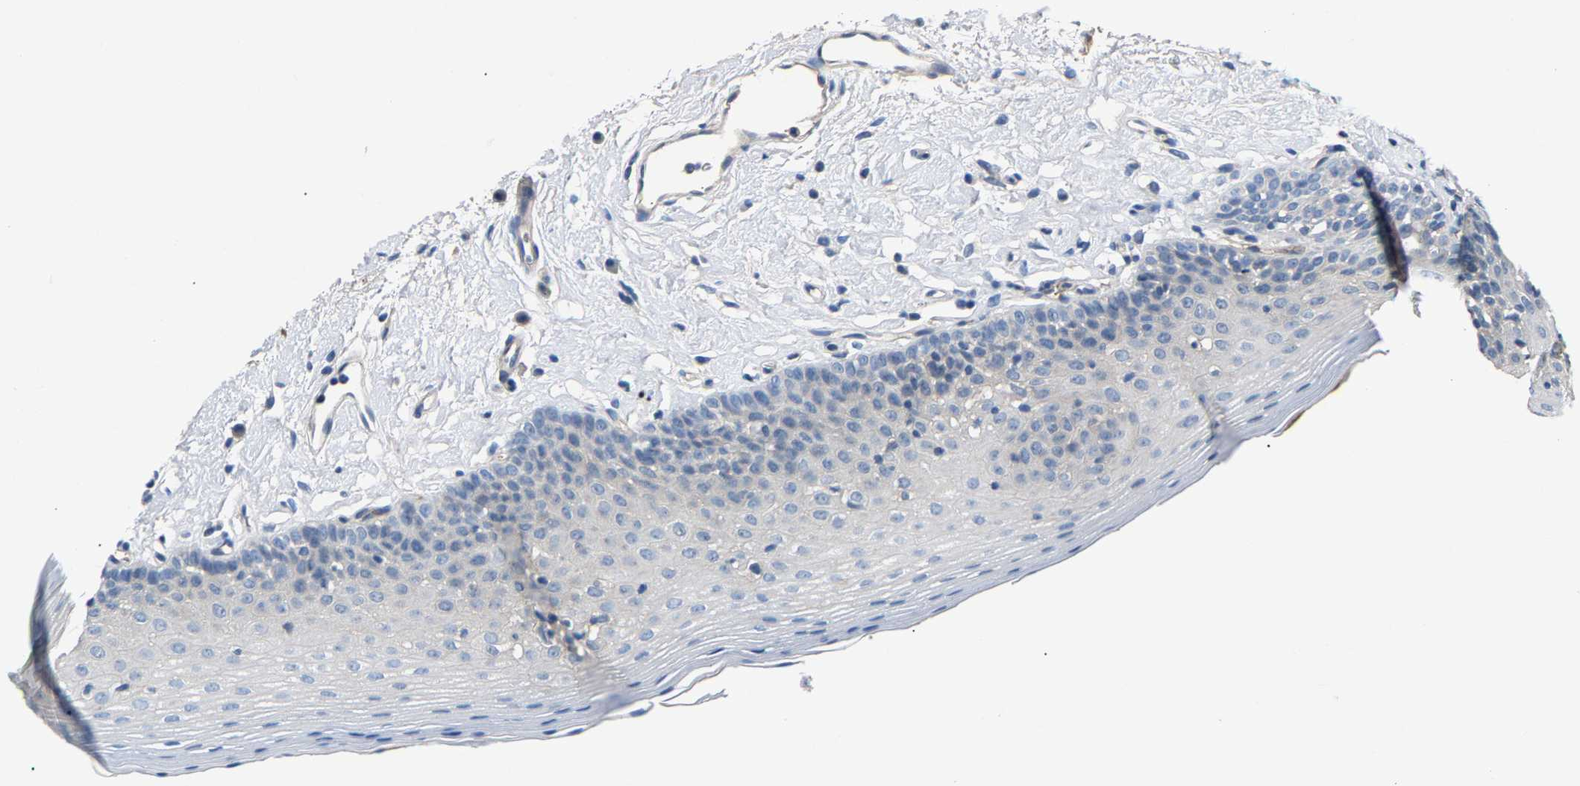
{"staining": {"intensity": "negative", "quantity": "none", "location": "none"}, "tissue": "oral mucosa", "cell_type": "Squamous epithelial cells", "image_type": "normal", "snomed": [{"axis": "morphology", "description": "Normal tissue, NOS"}, {"axis": "topography", "description": "Oral tissue"}], "caption": "IHC of normal human oral mucosa reveals no staining in squamous epithelial cells. The staining was performed using DAB (3,3'-diaminobenzidine) to visualize the protein expression in brown, while the nuclei were stained in blue with hematoxylin (Magnification: 20x).", "gene": "DNAAF5", "patient": {"sex": "male", "age": 66}}